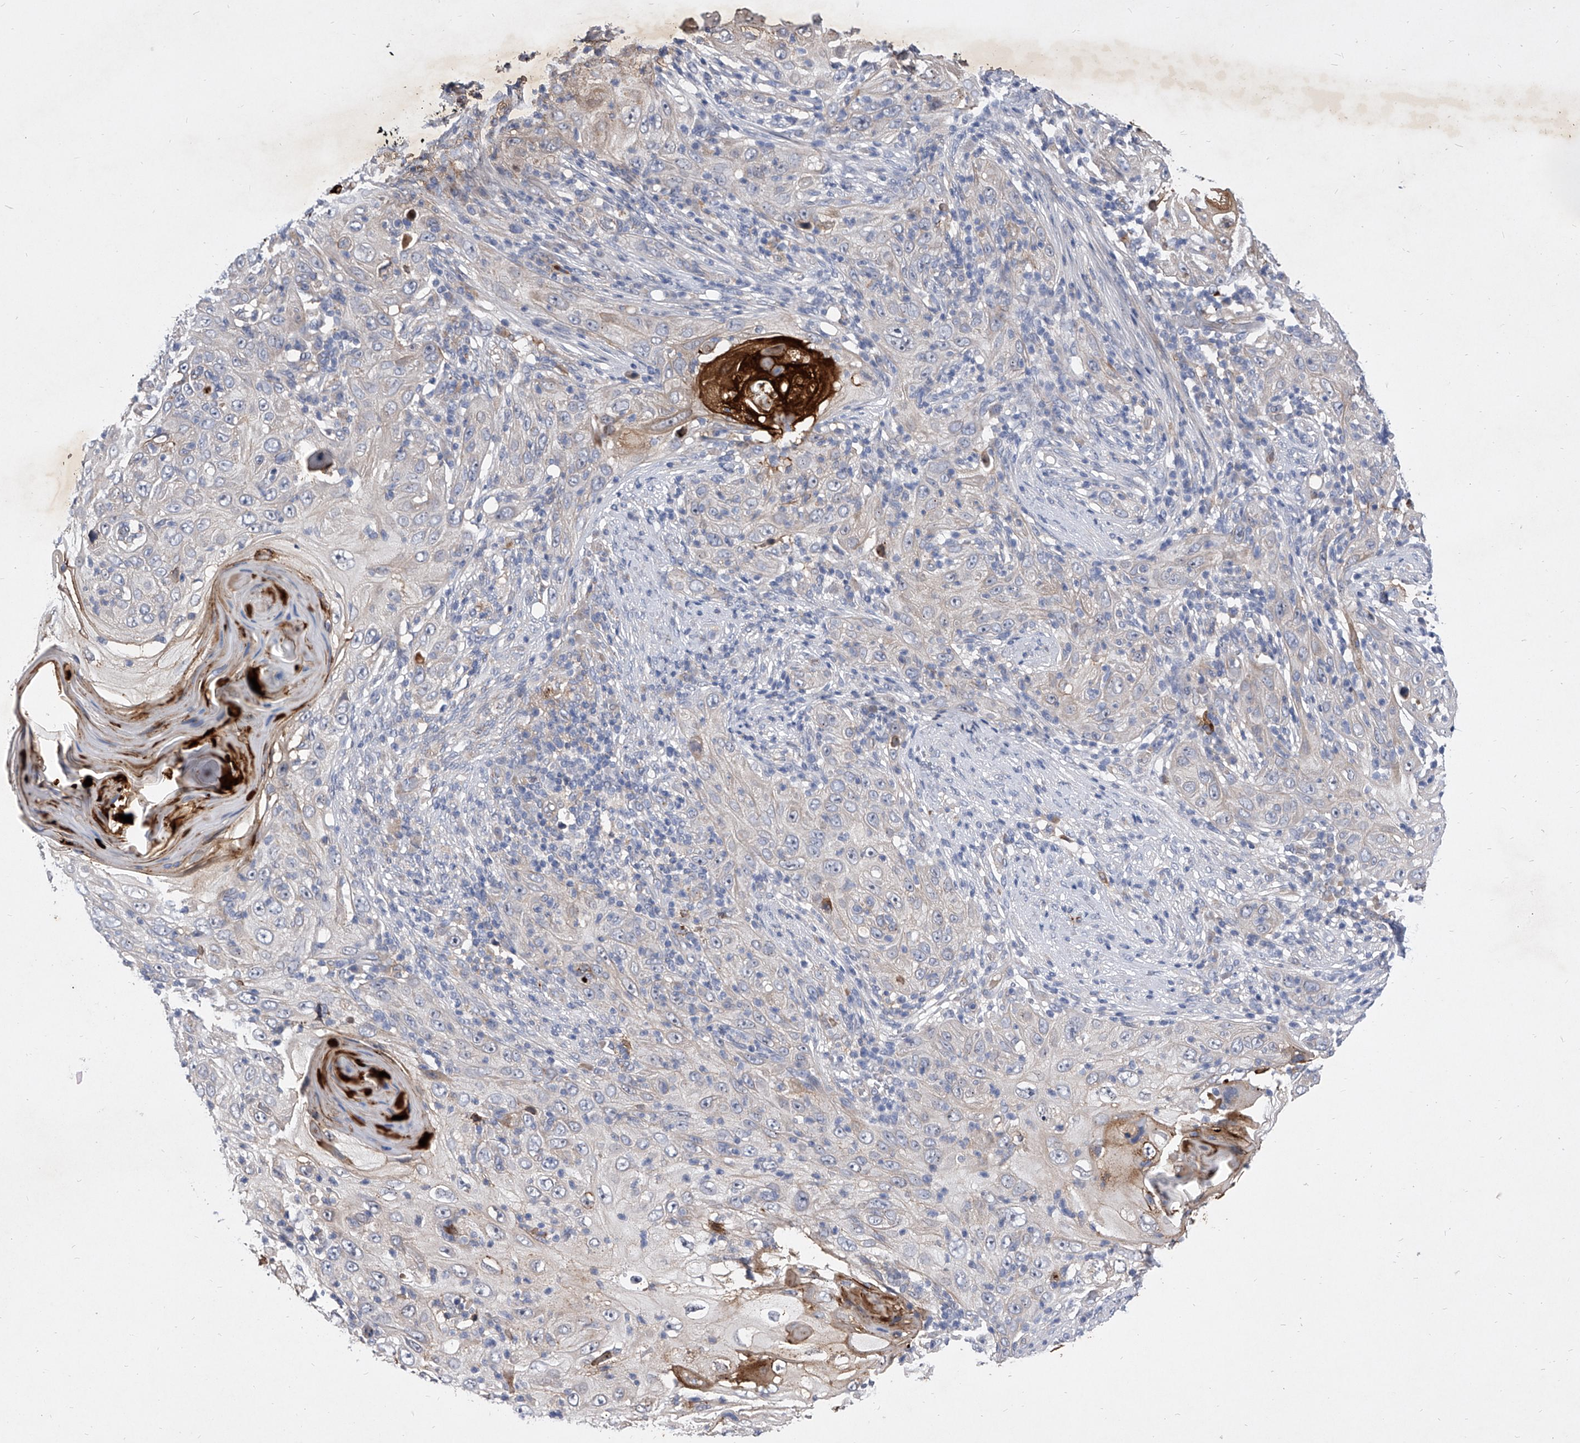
{"staining": {"intensity": "strong", "quantity": "<25%", "location": "cytoplasmic/membranous"}, "tissue": "skin cancer", "cell_type": "Tumor cells", "image_type": "cancer", "snomed": [{"axis": "morphology", "description": "Squamous cell carcinoma, NOS"}, {"axis": "topography", "description": "Skin"}], "caption": "Squamous cell carcinoma (skin) was stained to show a protein in brown. There is medium levels of strong cytoplasmic/membranous staining in about <25% of tumor cells.", "gene": "MINDY4", "patient": {"sex": "female", "age": 88}}